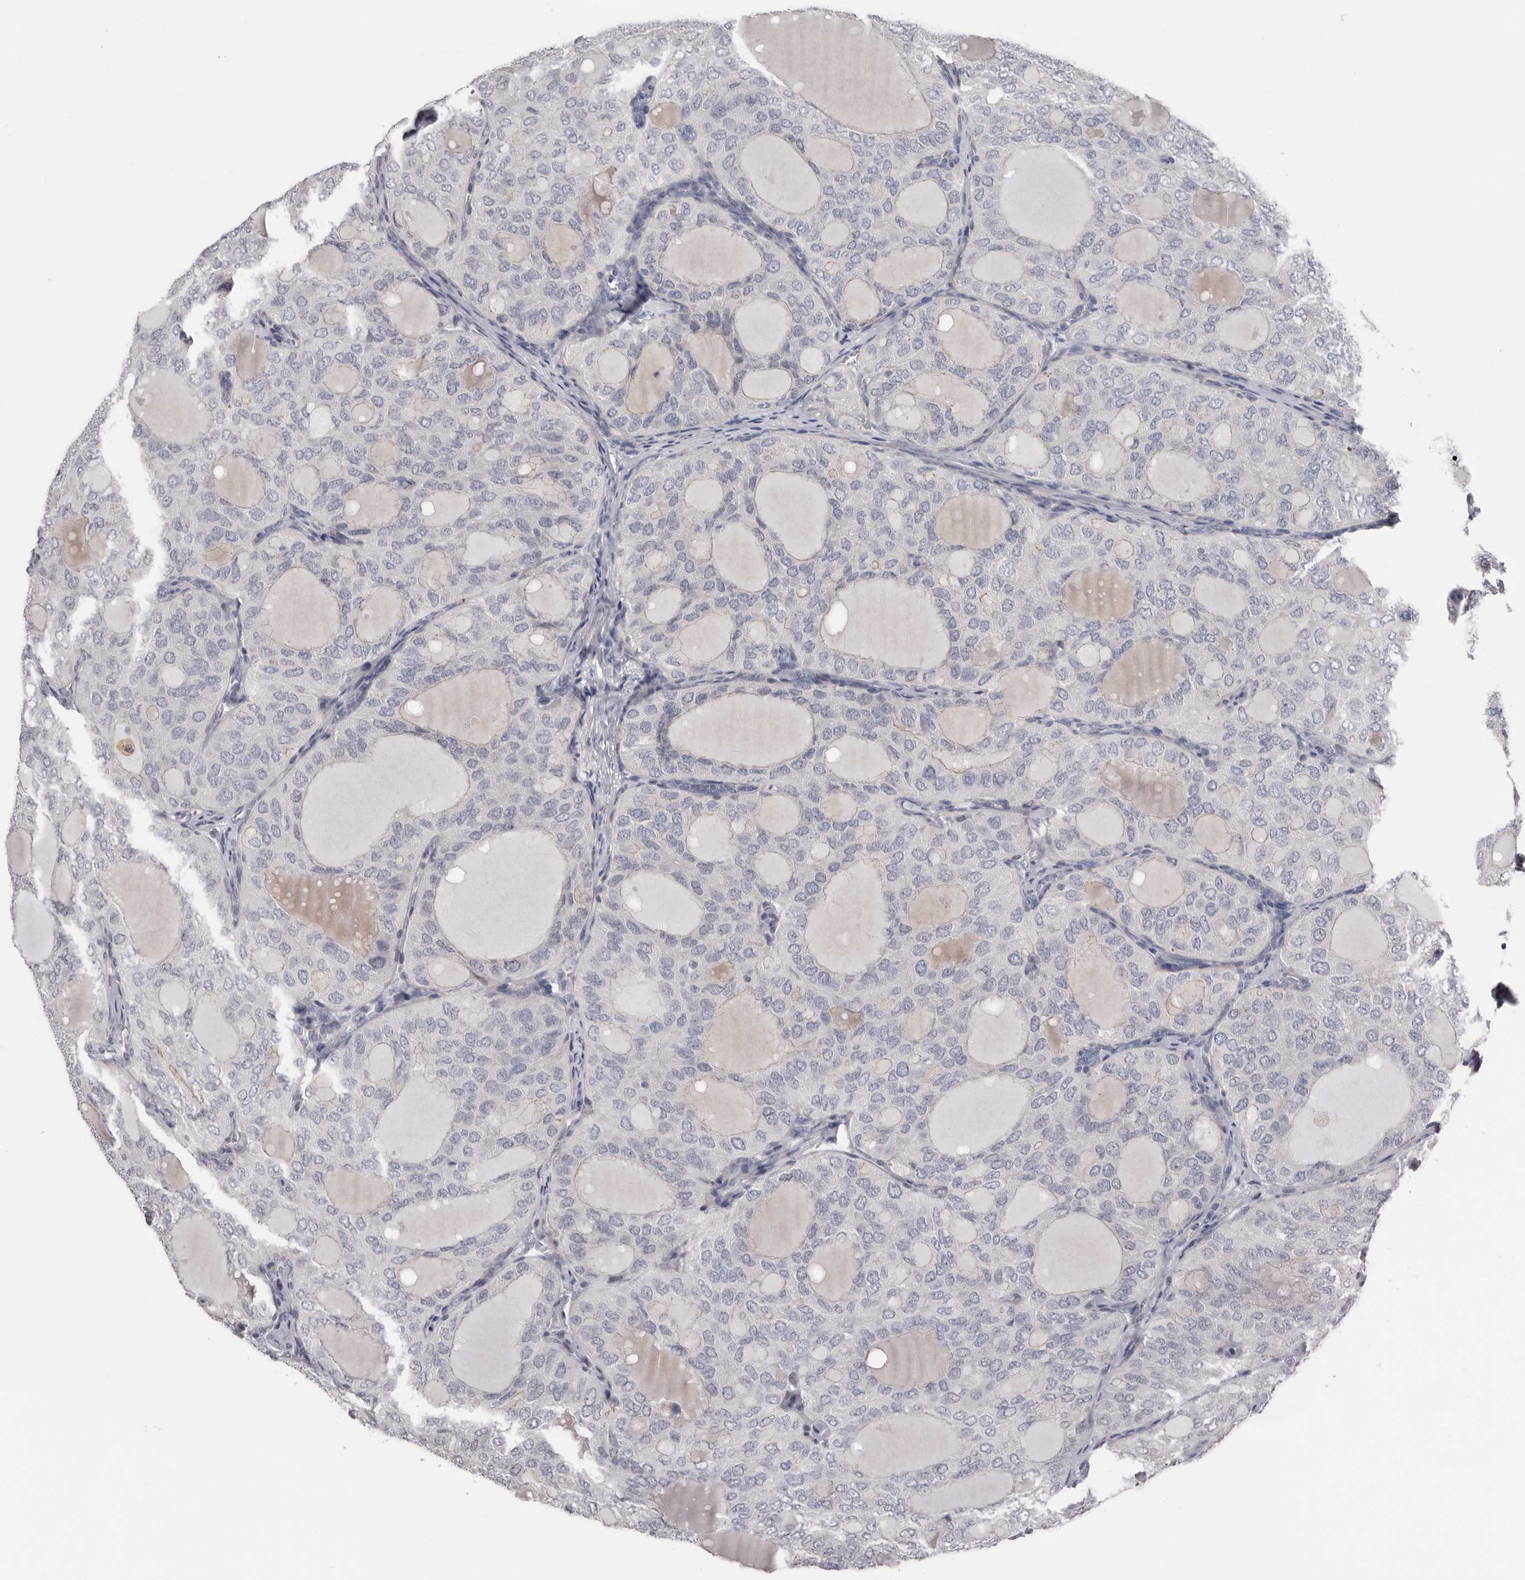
{"staining": {"intensity": "negative", "quantity": "none", "location": "none"}, "tissue": "thyroid cancer", "cell_type": "Tumor cells", "image_type": "cancer", "snomed": [{"axis": "morphology", "description": "Follicular adenoma carcinoma, NOS"}, {"axis": "topography", "description": "Thyroid gland"}], "caption": "A photomicrograph of thyroid follicular adenoma carcinoma stained for a protein displays no brown staining in tumor cells. (DAB (3,3'-diaminobenzidine) IHC, high magnification).", "gene": "FABP7", "patient": {"sex": "male", "age": 75}}